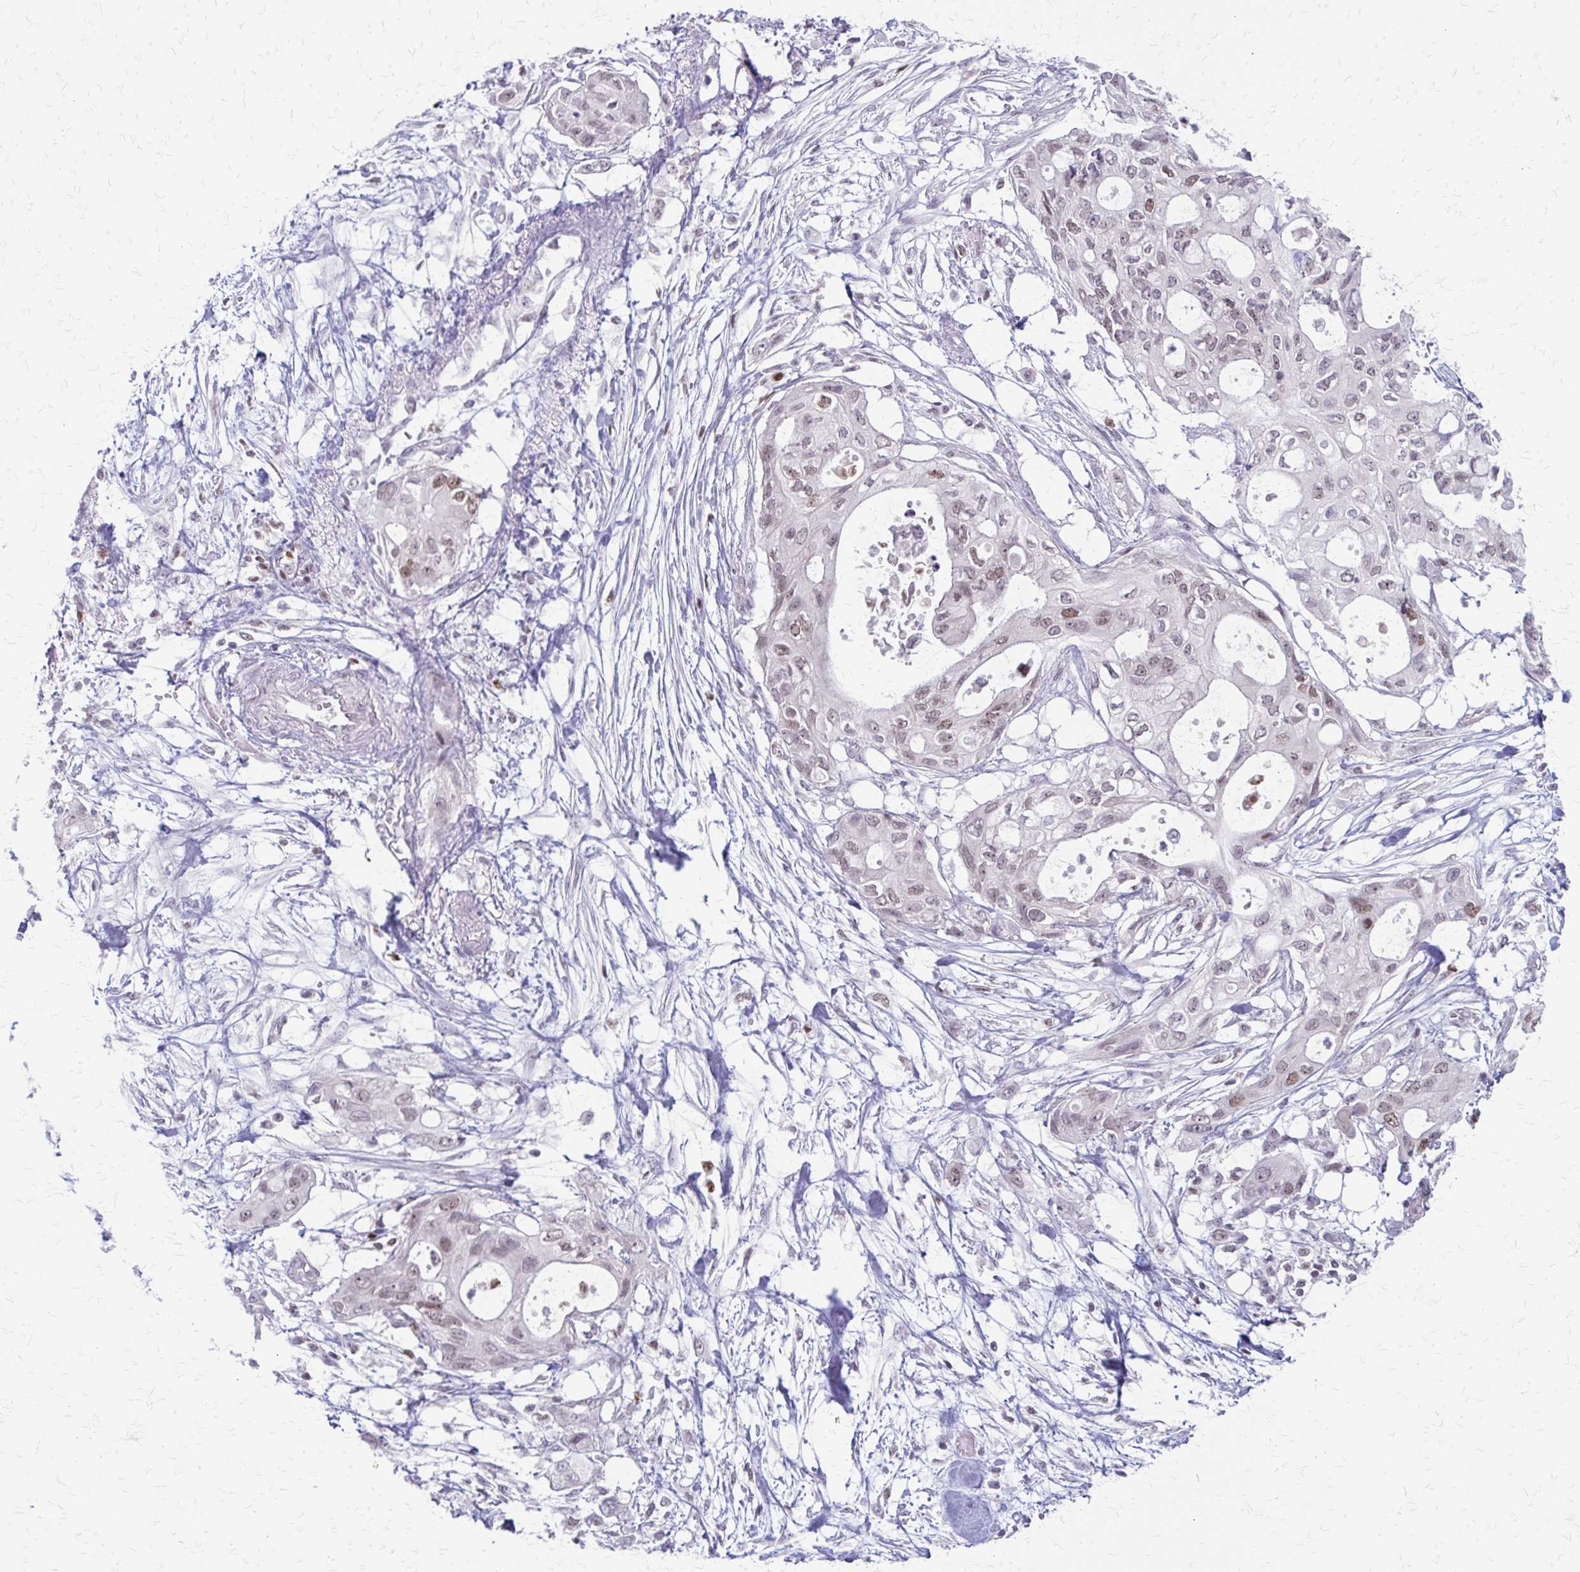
{"staining": {"intensity": "weak", "quantity": ">75%", "location": "nuclear"}, "tissue": "pancreatic cancer", "cell_type": "Tumor cells", "image_type": "cancer", "snomed": [{"axis": "morphology", "description": "Adenocarcinoma, NOS"}, {"axis": "topography", "description": "Pancreas"}], "caption": "DAB (3,3'-diaminobenzidine) immunohistochemical staining of adenocarcinoma (pancreatic) reveals weak nuclear protein positivity in approximately >75% of tumor cells.", "gene": "EED", "patient": {"sex": "female", "age": 63}}